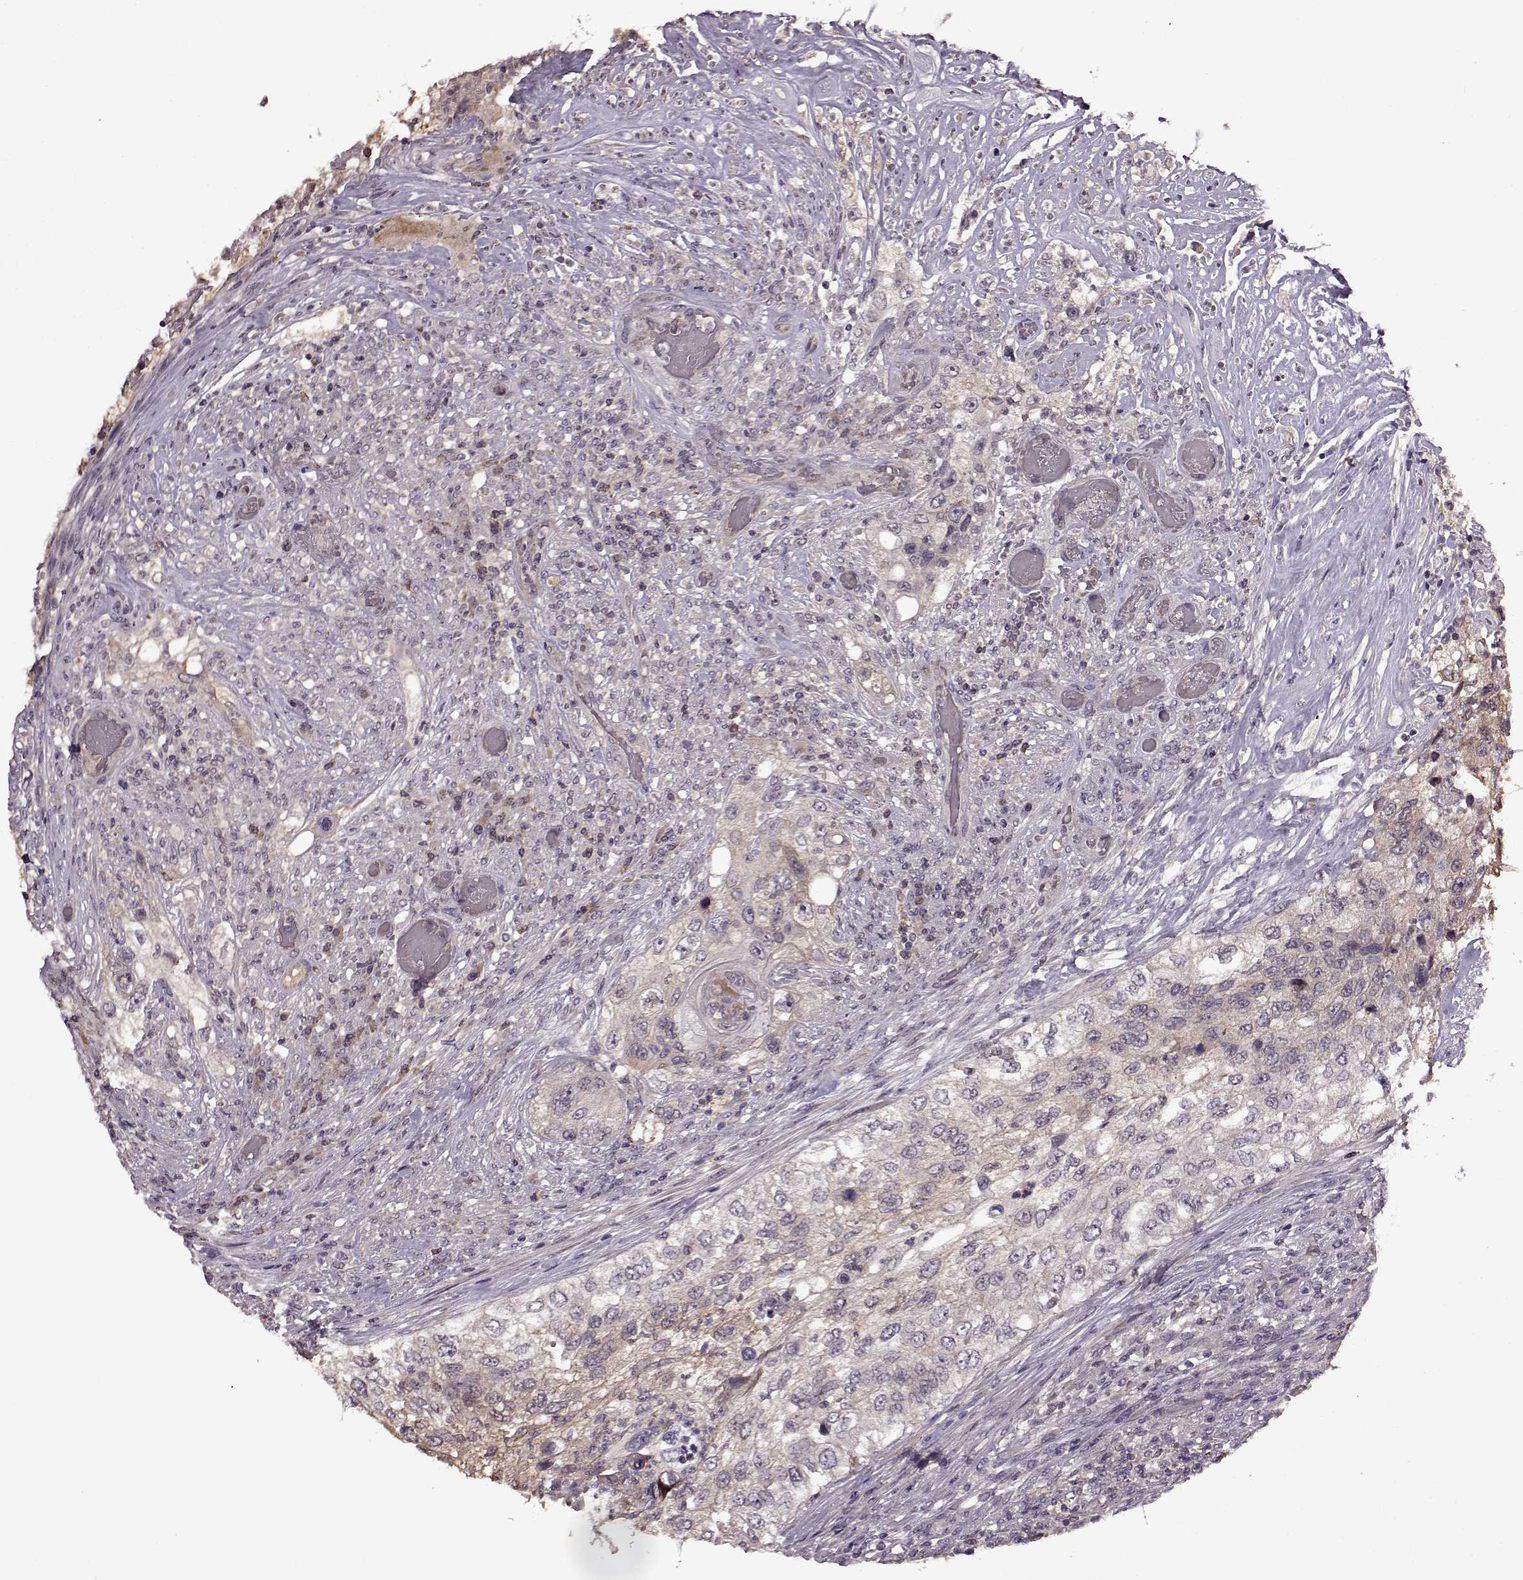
{"staining": {"intensity": "weak", "quantity": "<25%", "location": "cytoplasmic/membranous"}, "tissue": "urothelial cancer", "cell_type": "Tumor cells", "image_type": "cancer", "snomed": [{"axis": "morphology", "description": "Urothelial carcinoma, High grade"}, {"axis": "topography", "description": "Urinary bladder"}], "caption": "Tumor cells show no significant positivity in urothelial cancer.", "gene": "MAIP1", "patient": {"sex": "female", "age": 60}}